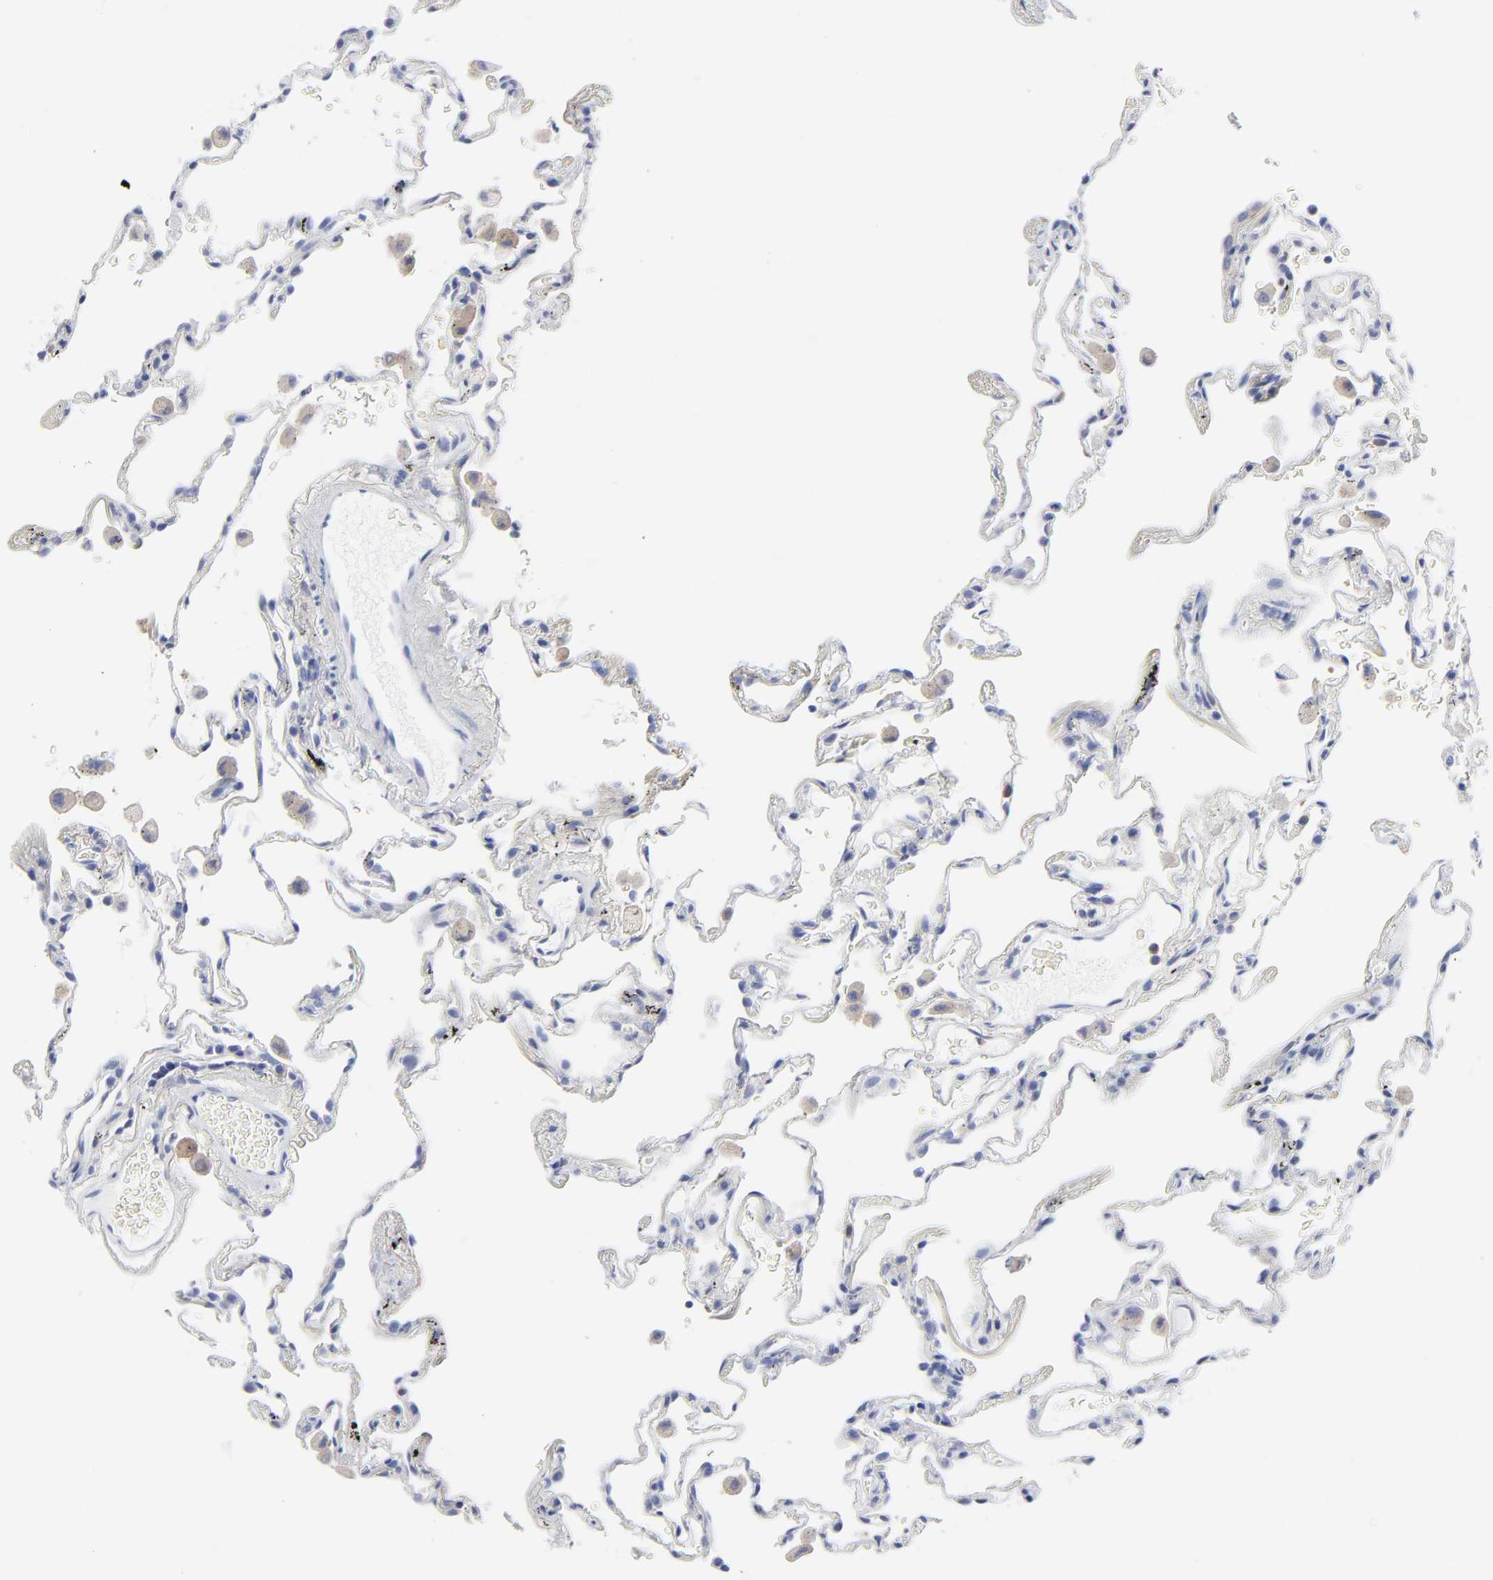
{"staining": {"intensity": "negative", "quantity": "none", "location": "none"}, "tissue": "lung", "cell_type": "Alveolar cells", "image_type": "normal", "snomed": [{"axis": "morphology", "description": "Normal tissue, NOS"}, {"axis": "morphology", "description": "Inflammation, NOS"}, {"axis": "topography", "description": "Lung"}], "caption": "This is an IHC histopathology image of unremarkable human lung. There is no staining in alveolar cells.", "gene": "STAT2", "patient": {"sex": "male", "age": 69}}